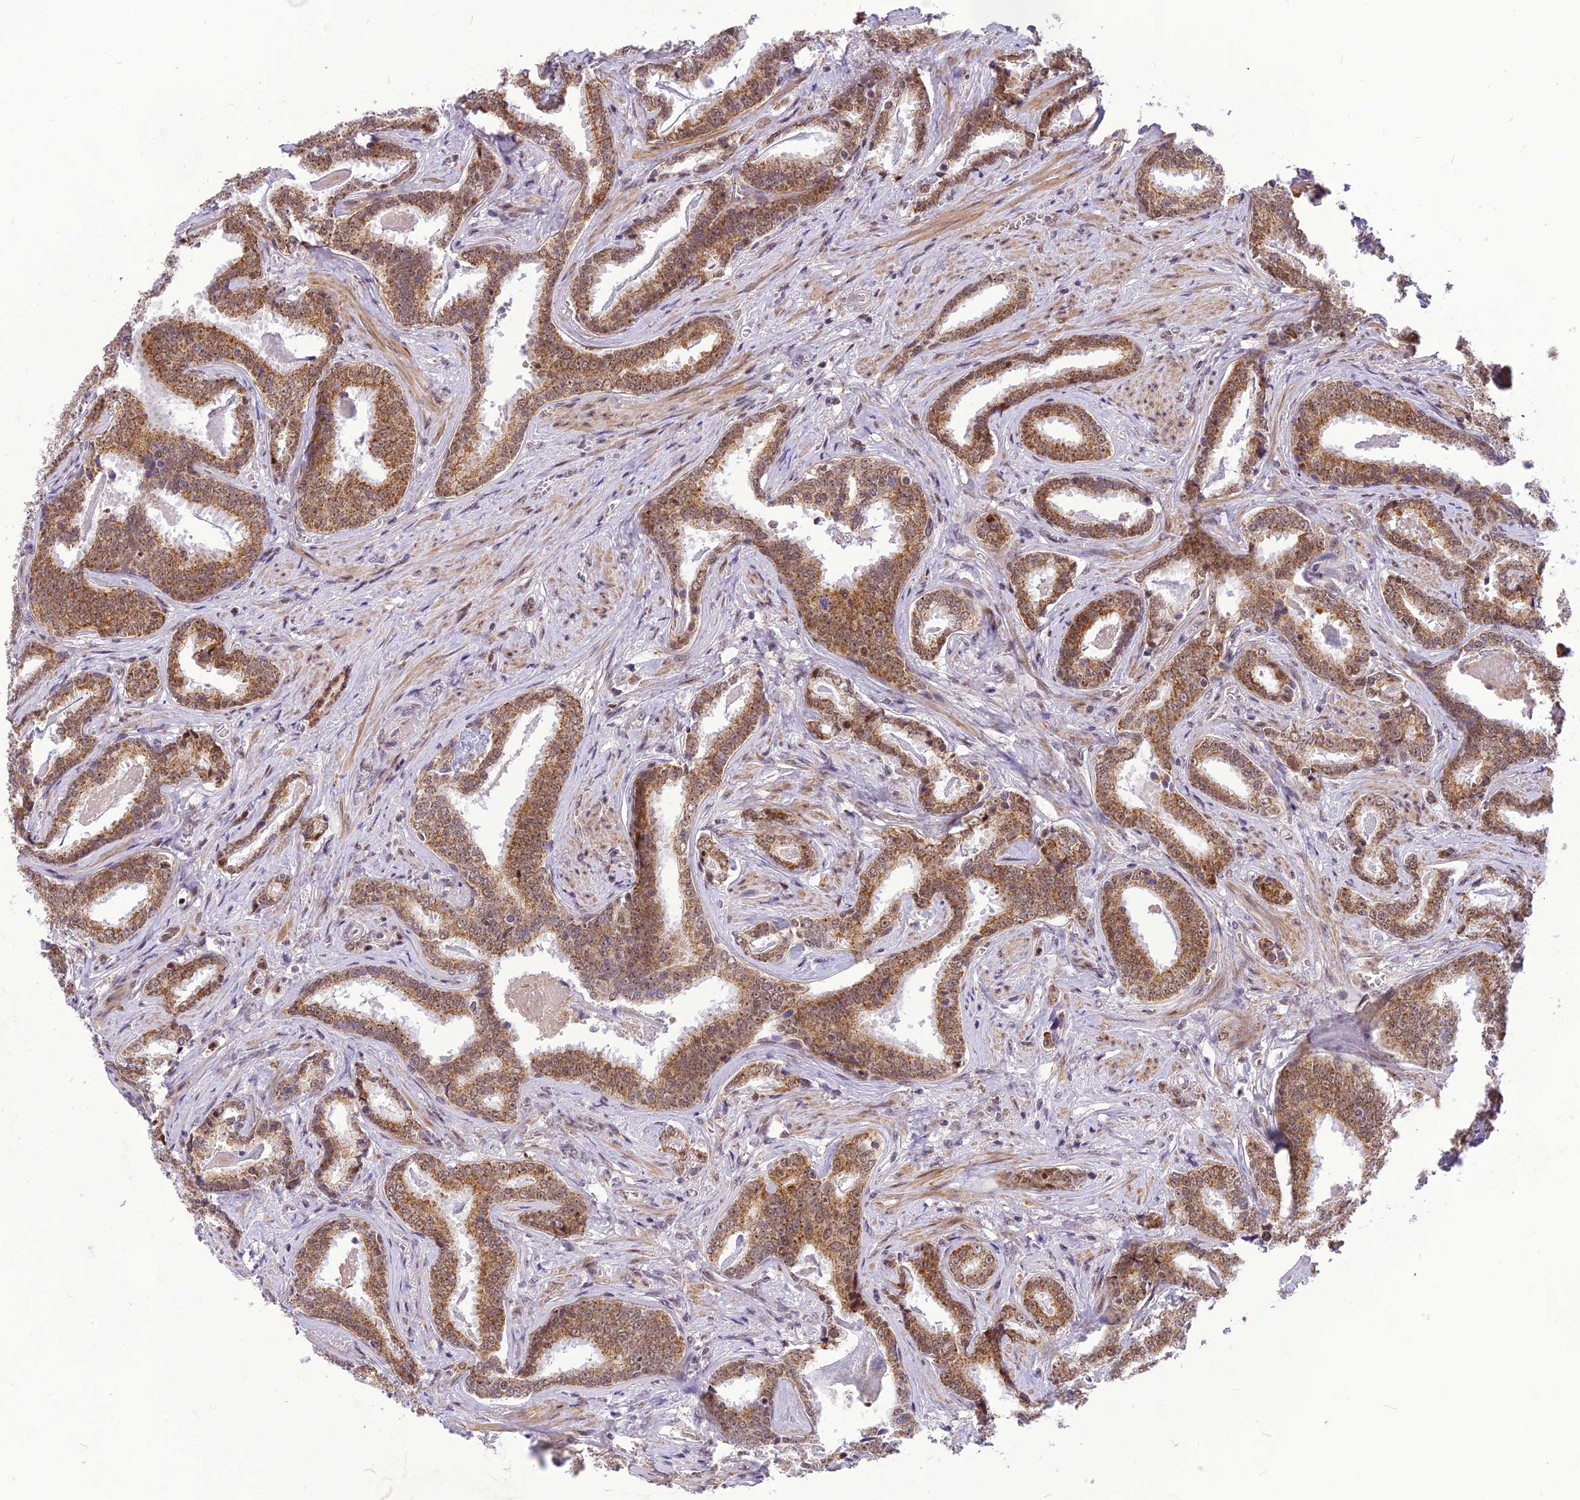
{"staining": {"intensity": "moderate", "quantity": ">75%", "location": "cytoplasmic/membranous,nuclear"}, "tissue": "prostate cancer", "cell_type": "Tumor cells", "image_type": "cancer", "snomed": [{"axis": "morphology", "description": "Adenocarcinoma, High grade"}, {"axis": "topography", "description": "Prostate"}], "caption": "This histopathology image demonstrates prostate cancer (high-grade adenocarcinoma) stained with immunohistochemistry to label a protein in brown. The cytoplasmic/membranous and nuclear of tumor cells show moderate positivity for the protein. Nuclei are counter-stained blue.", "gene": "CMC1", "patient": {"sex": "male", "age": 67}}